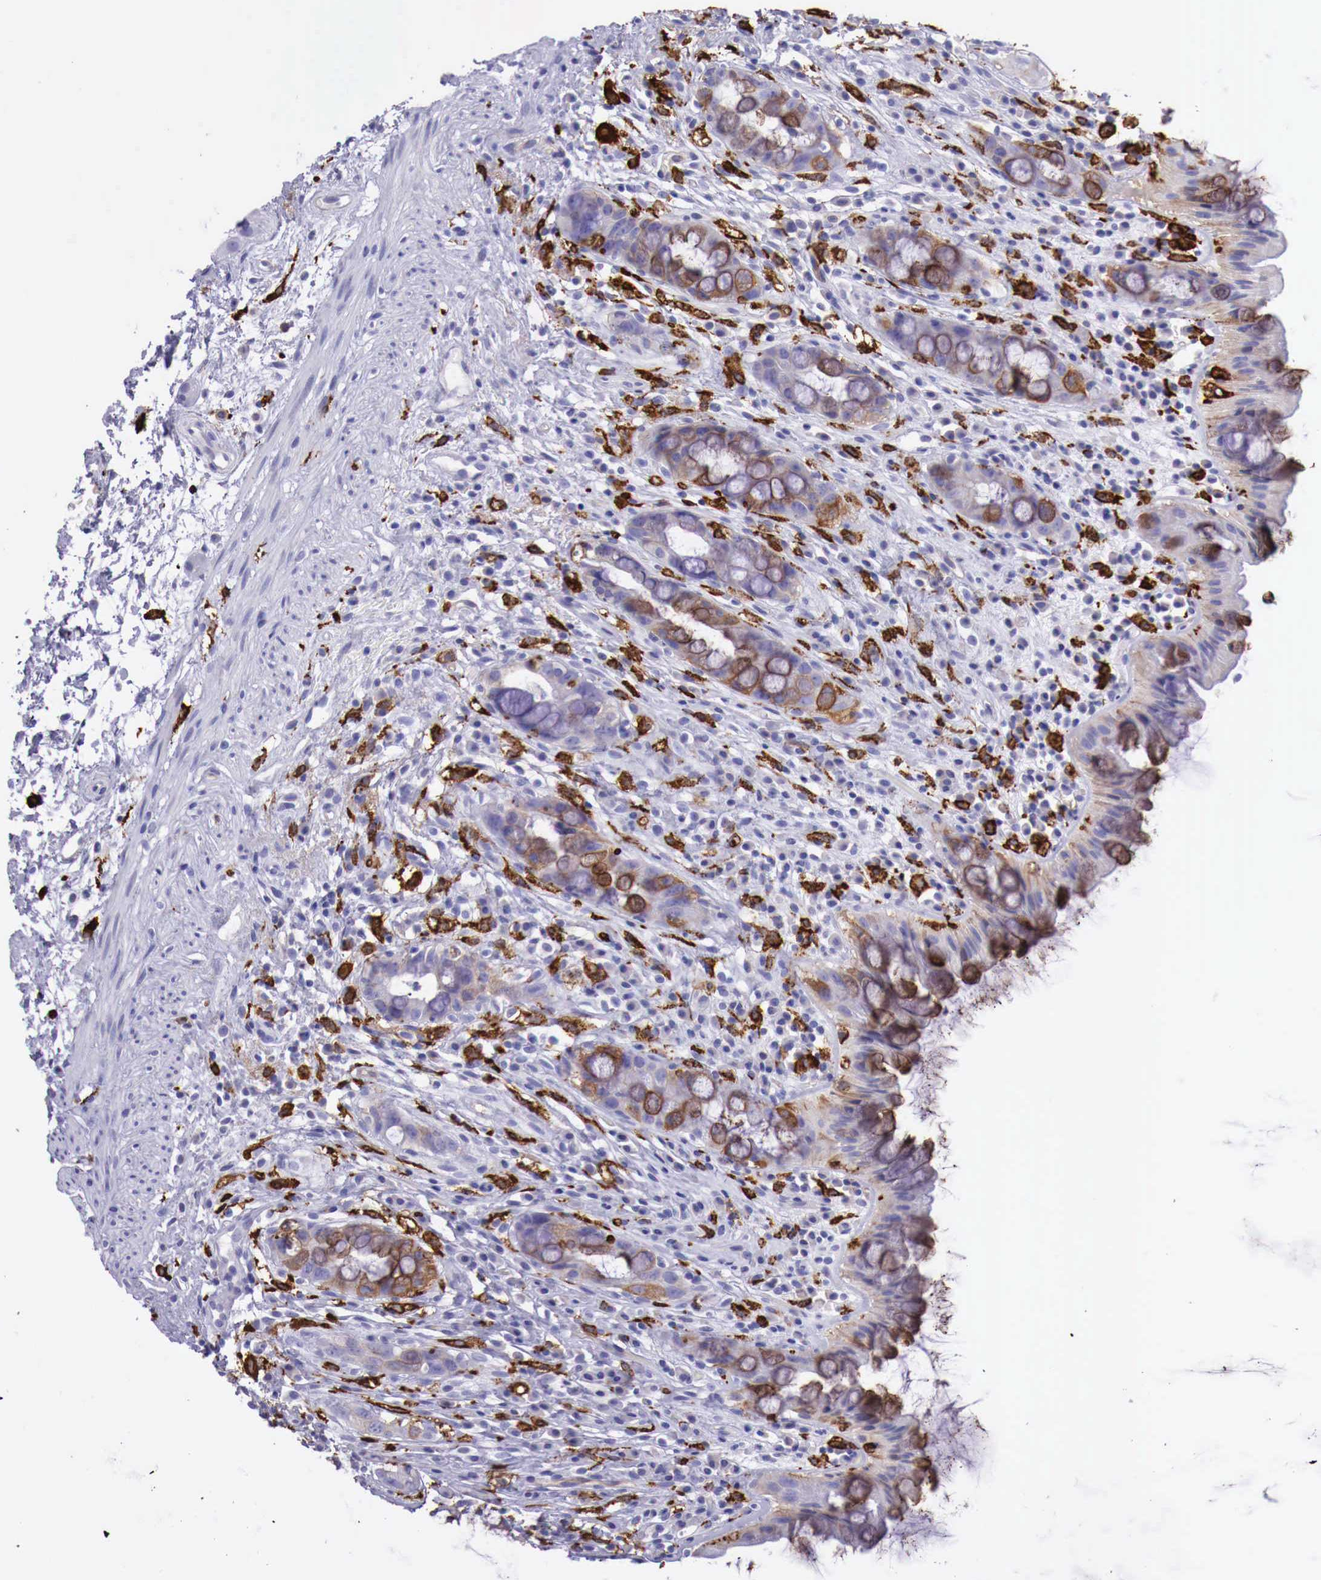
{"staining": {"intensity": "moderate", "quantity": "25%-75%", "location": "cytoplasmic/membranous"}, "tissue": "rectum", "cell_type": "Glandular cells", "image_type": "normal", "snomed": [{"axis": "morphology", "description": "Normal tissue, NOS"}, {"axis": "topography", "description": "Rectum"}], "caption": "The histopathology image reveals staining of benign rectum, revealing moderate cytoplasmic/membranous protein positivity (brown color) within glandular cells.", "gene": "MSR1", "patient": {"sex": "male", "age": 65}}